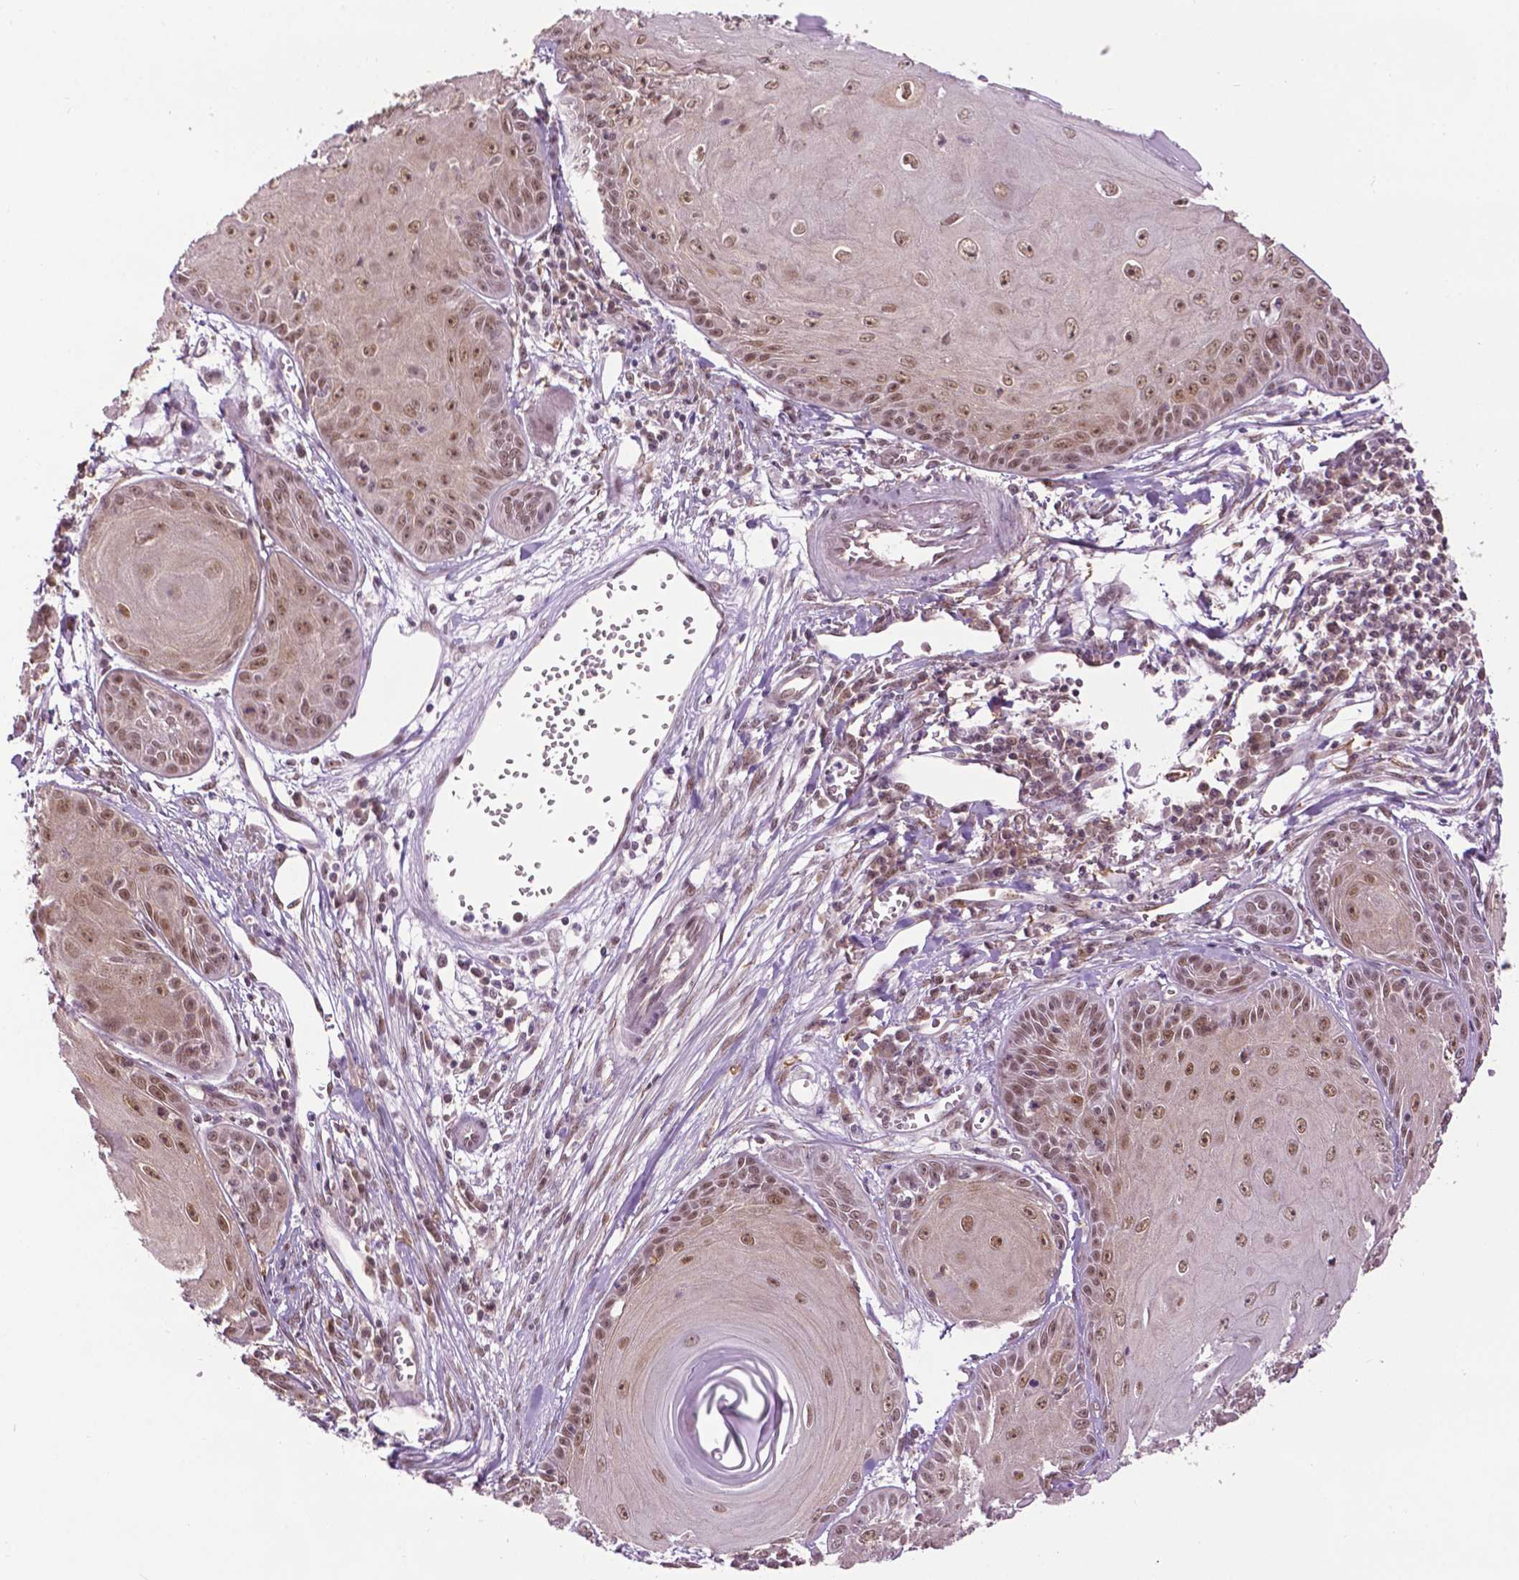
{"staining": {"intensity": "moderate", "quantity": ">75%", "location": "nuclear"}, "tissue": "skin cancer", "cell_type": "Tumor cells", "image_type": "cancer", "snomed": [{"axis": "morphology", "description": "Squamous cell carcinoma, NOS"}, {"axis": "topography", "description": "Skin"}, {"axis": "topography", "description": "Vulva"}], "caption": "This is a photomicrograph of immunohistochemistry (IHC) staining of skin squamous cell carcinoma, which shows moderate expression in the nuclear of tumor cells.", "gene": "UBQLN4", "patient": {"sex": "female", "age": 85}}